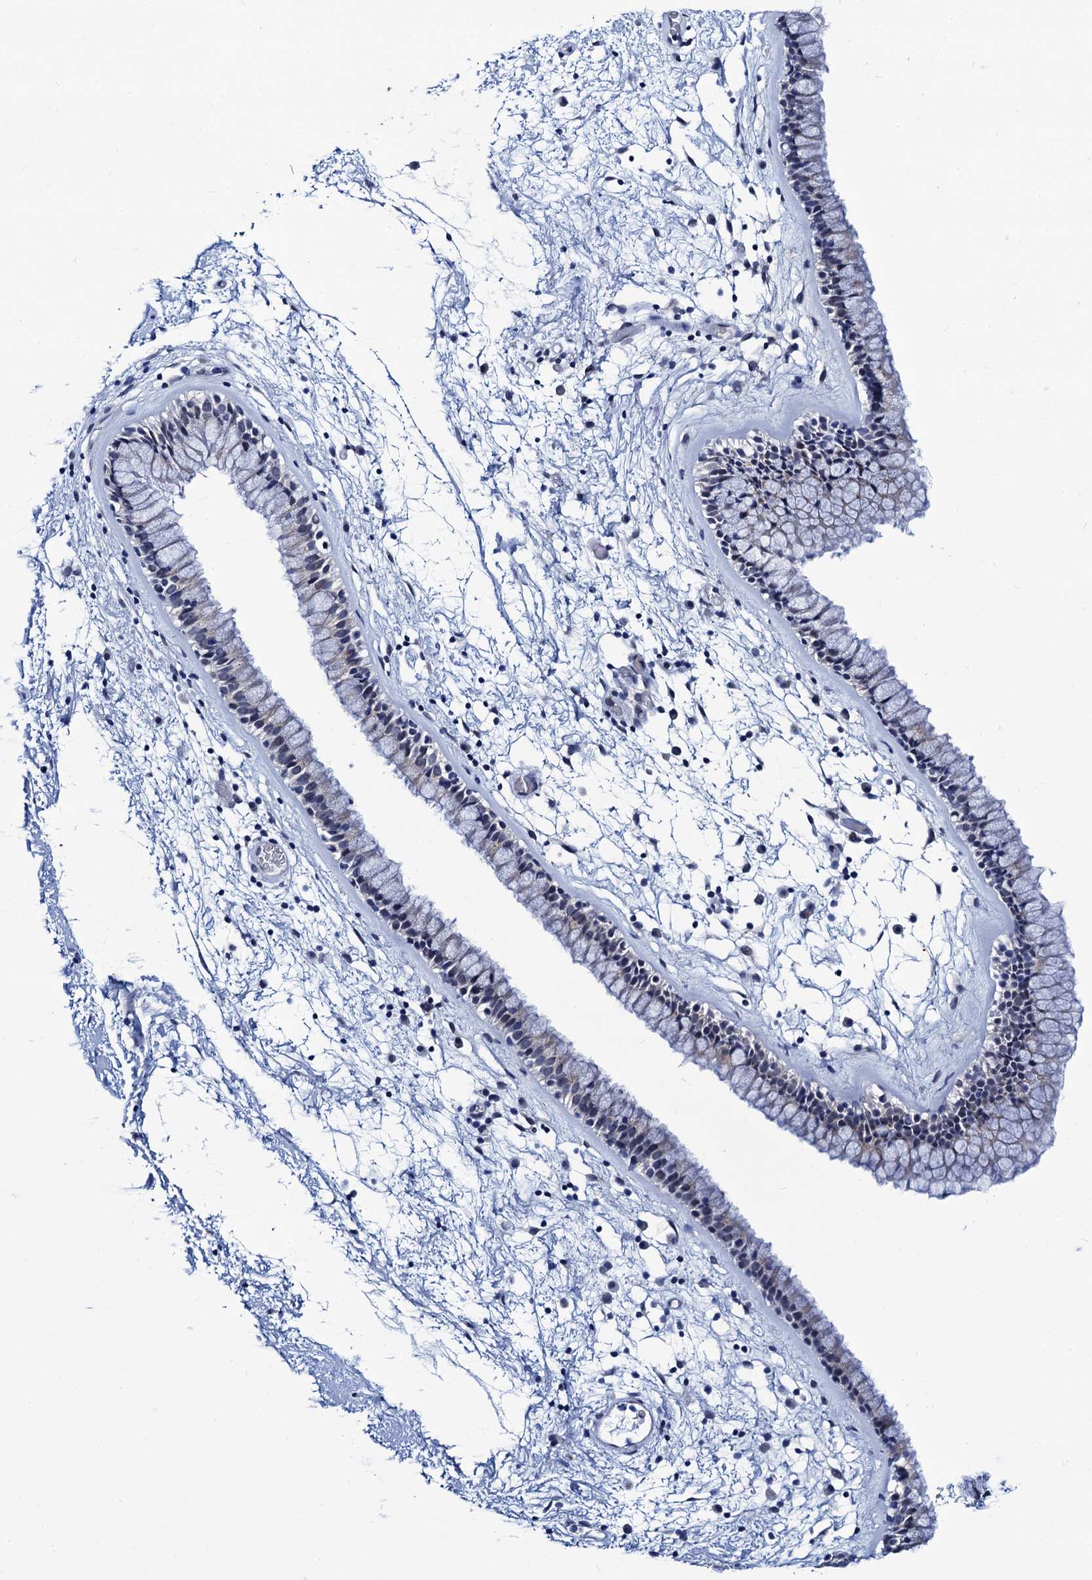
{"staining": {"intensity": "weak", "quantity": "<25%", "location": "cytoplasmic/membranous"}, "tissue": "nasopharynx", "cell_type": "Respiratory epithelial cells", "image_type": "normal", "snomed": [{"axis": "morphology", "description": "Normal tissue, NOS"}, {"axis": "morphology", "description": "Inflammation, NOS"}, {"axis": "topography", "description": "Nasopharynx"}], "caption": "The IHC histopathology image has no significant positivity in respiratory epithelial cells of nasopharynx. Nuclei are stained in blue.", "gene": "C16orf87", "patient": {"sex": "male", "age": 48}}